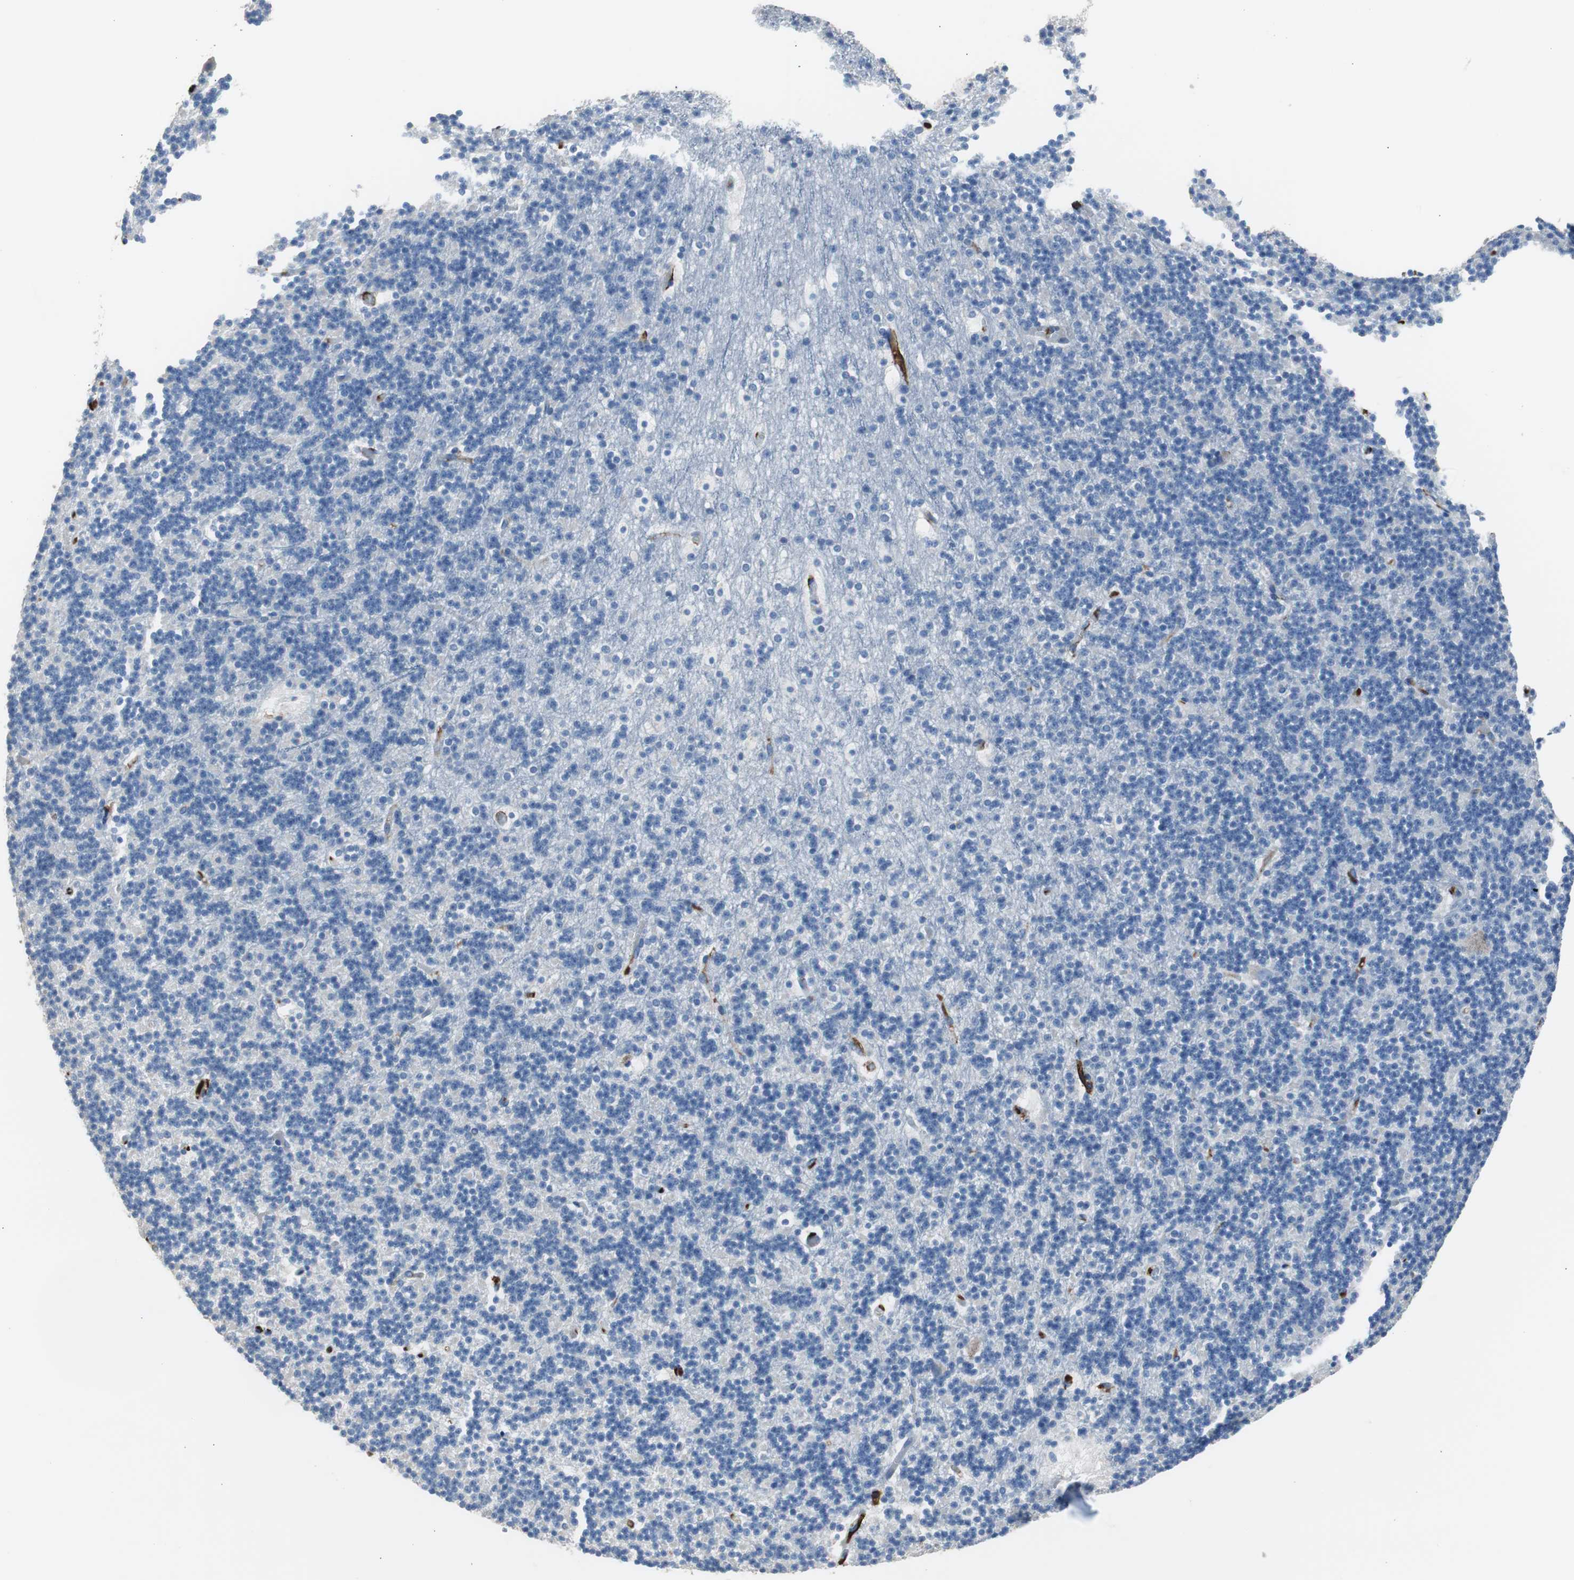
{"staining": {"intensity": "negative", "quantity": "none", "location": "none"}, "tissue": "cerebellum", "cell_type": "Cells in granular layer", "image_type": "normal", "snomed": [{"axis": "morphology", "description": "Normal tissue, NOS"}, {"axis": "topography", "description": "Cerebellum"}], "caption": "Cerebellum was stained to show a protein in brown. There is no significant expression in cells in granular layer. Brightfield microscopy of immunohistochemistry stained with DAB (brown) and hematoxylin (blue), captured at high magnification.", "gene": "FCGR2B", "patient": {"sex": "male", "age": 45}}